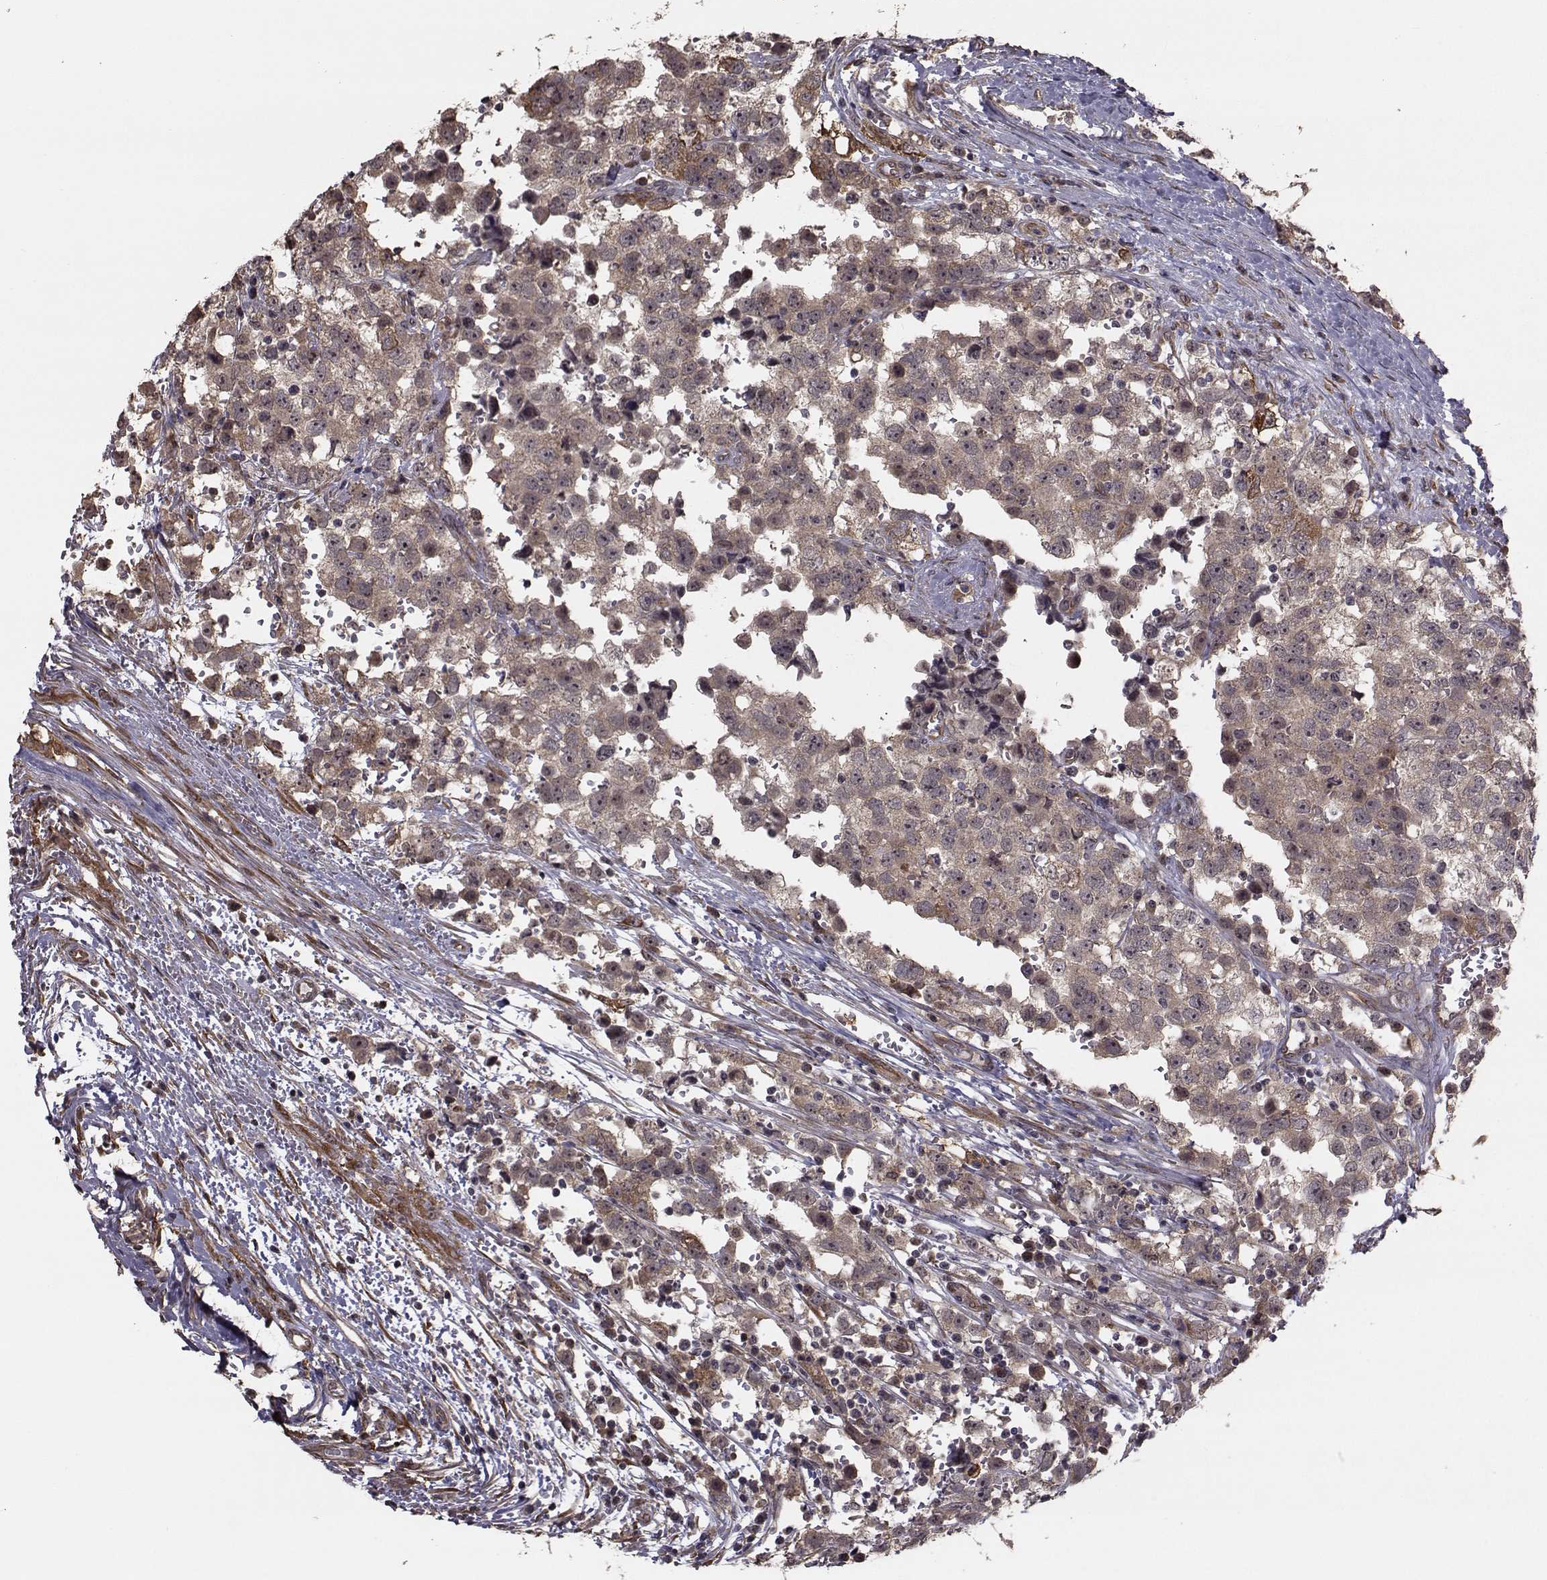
{"staining": {"intensity": "weak", "quantity": "25%-75%", "location": "cytoplasmic/membranous"}, "tissue": "testis cancer", "cell_type": "Tumor cells", "image_type": "cancer", "snomed": [{"axis": "morphology", "description": "Seminoma, NOS"}, {"axis": "topography", "description": "Testis"}], "caption": "Seminoma (testis) tissue exhibits weak cytoplasmic/membranous staining in approximately 25%-75% of tumor cells, visualized by immunohistochemistry.", "gene": "TRIP10", "patient": {"sex": "male", "age": 34}}